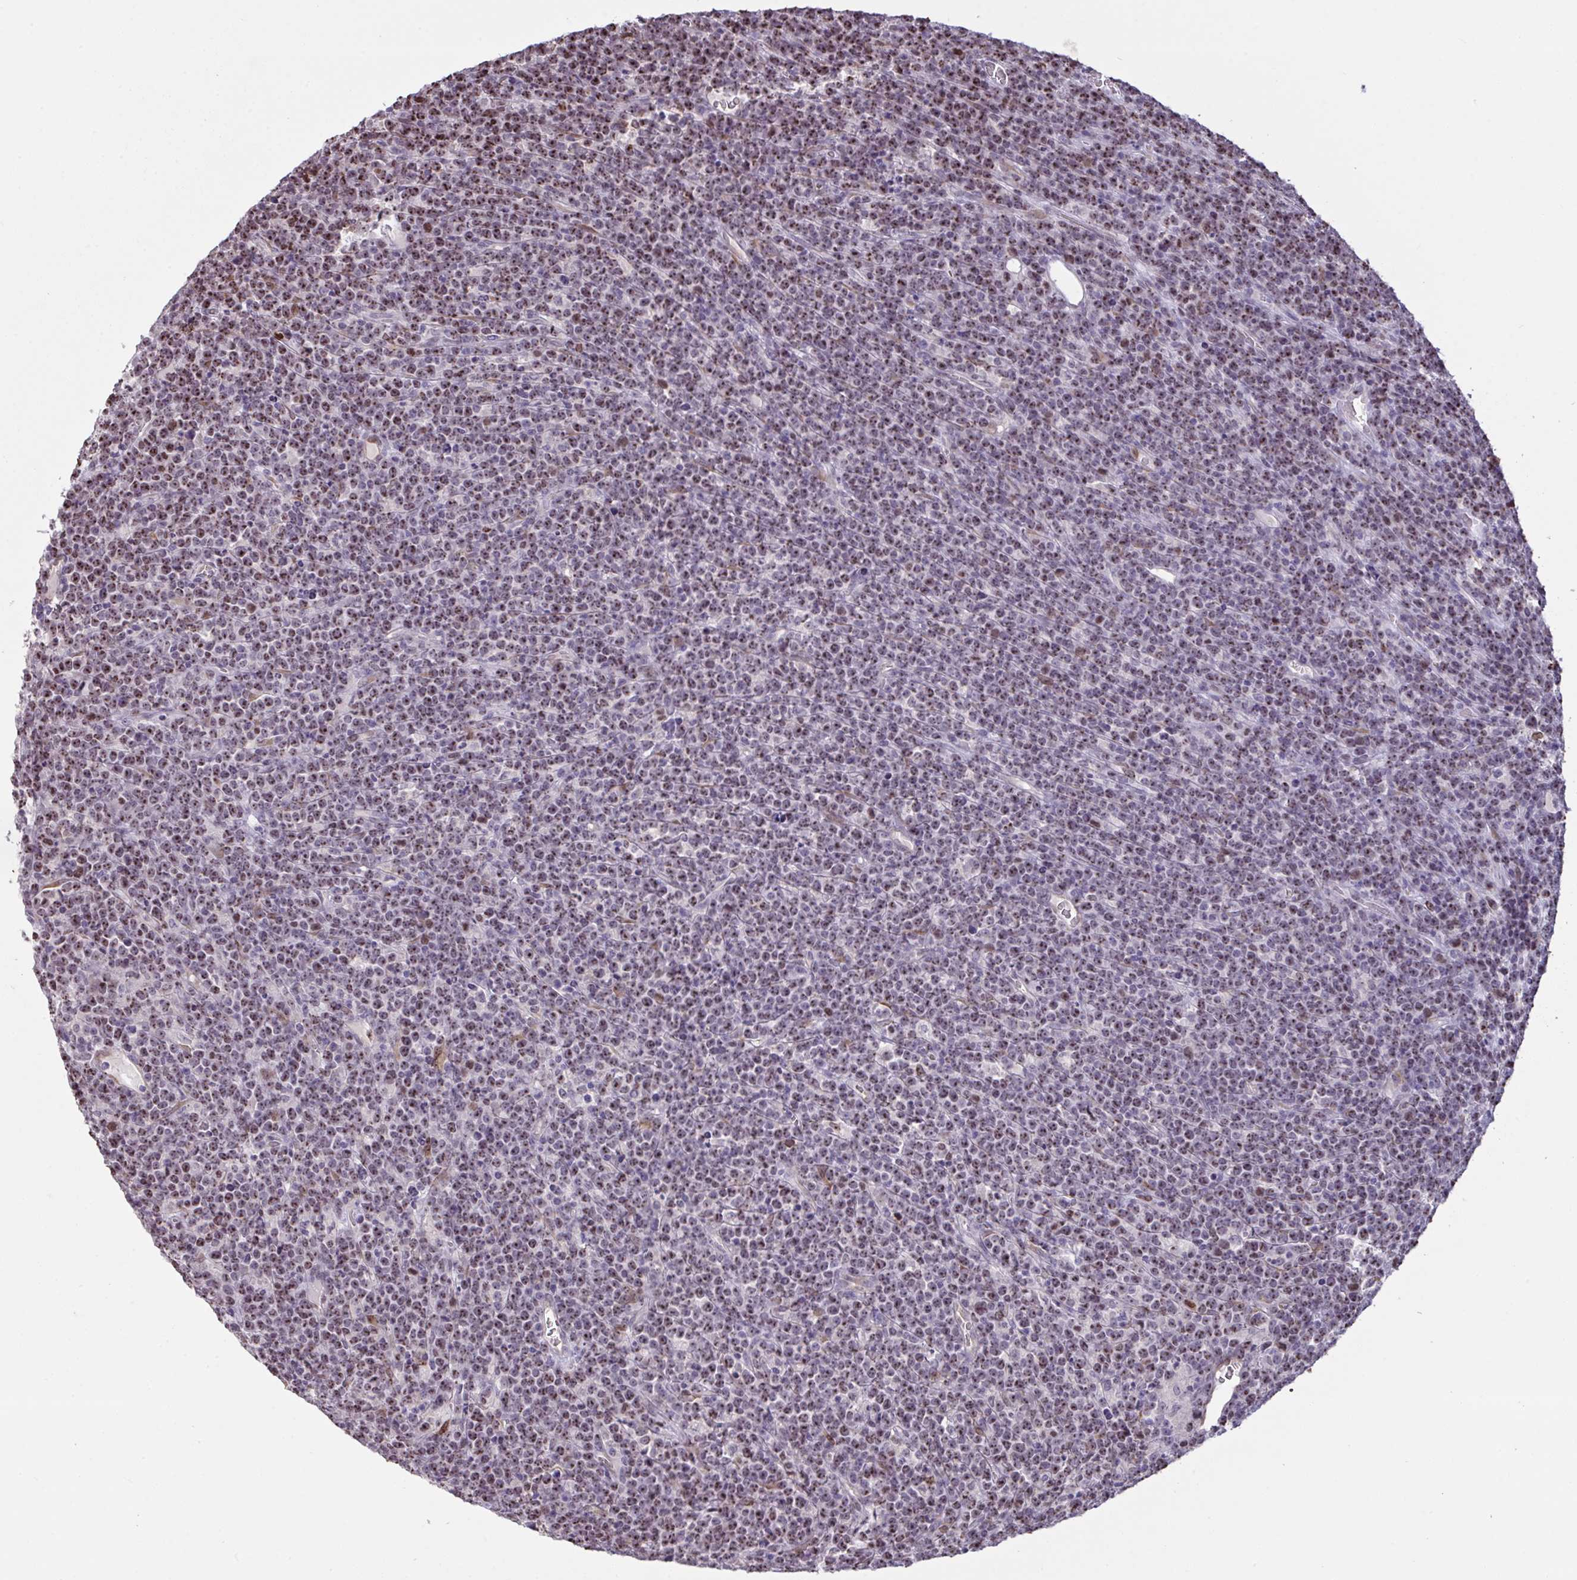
{"staining": {"intensity": "moderate", "quantity": ">75%", "location": "nuclear"}, "tissue": "lymphoma", "cell_type": "Tumor cells", "image_type": "cancer", "snomed": [{"axis": "morphology", "description": "Malignant lymphoma, non-Hodgkin's type, High grade"}, {"axis": "topography", "description": "Ovary"}], "caption": "Lymphoma stained with immunohistochemistry (IHC) demonstrates moderate nuclear expression in about >75% of tumor cells.", "gene": "SETD7", "patient": {"sex": "female", "age": 56}}